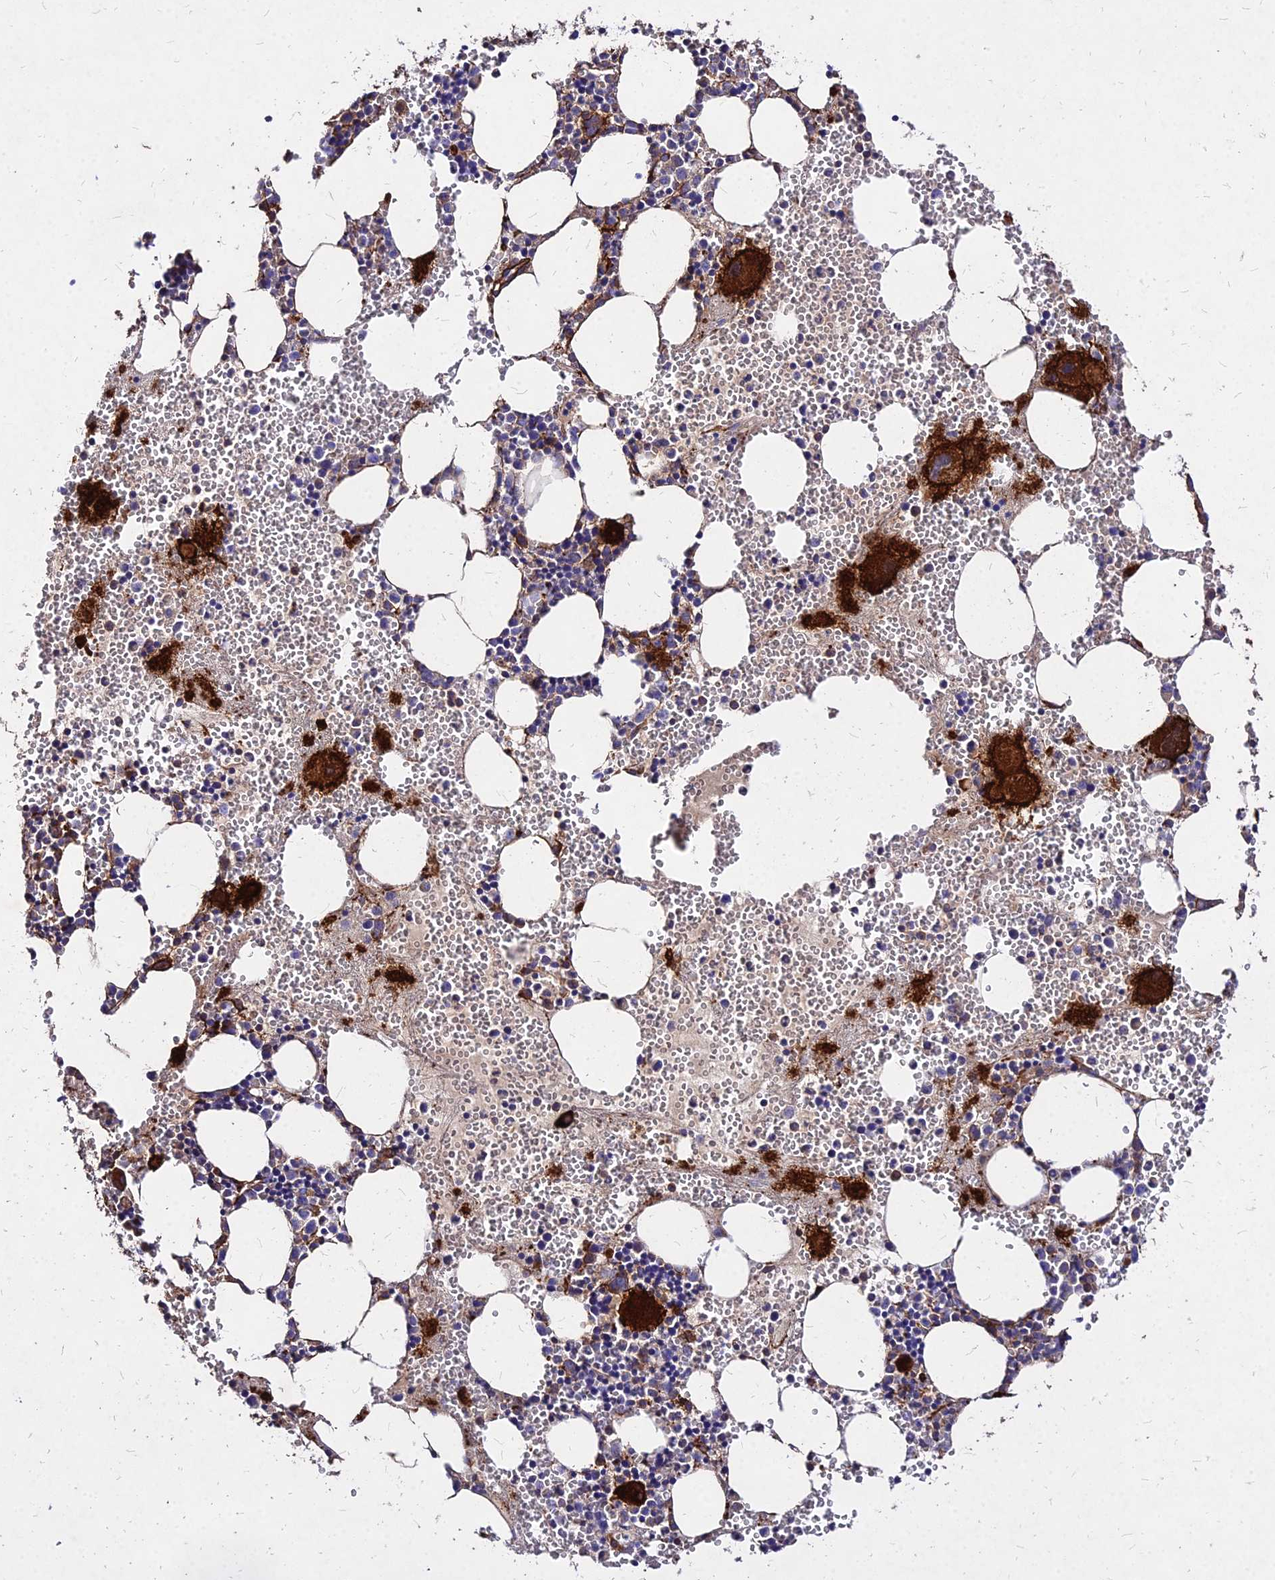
{"staining": {"intensity": "strong", "quantity": "<25%", "location": "cytoplasmic/membranous"}, "tissue": "bone marrow", "cell_type": "Hematopoietic cells", "image_type": "normal", "snomed": [{"axis": "morphology", "description": "Normal tissue, NOS"}, {"axis": "morphology", "description": "Inflammation, NOS"}, {"axis": "topography", "description": "Bone marrow"}], "caption": "A medium amount of strong cytoplasmic/membranous staining is identified in approximately <25% of hematopoietic cells in unremarkable bone marrow.", "gene": "EFCC1", "patient": {"sex": "female", "age": 76}}